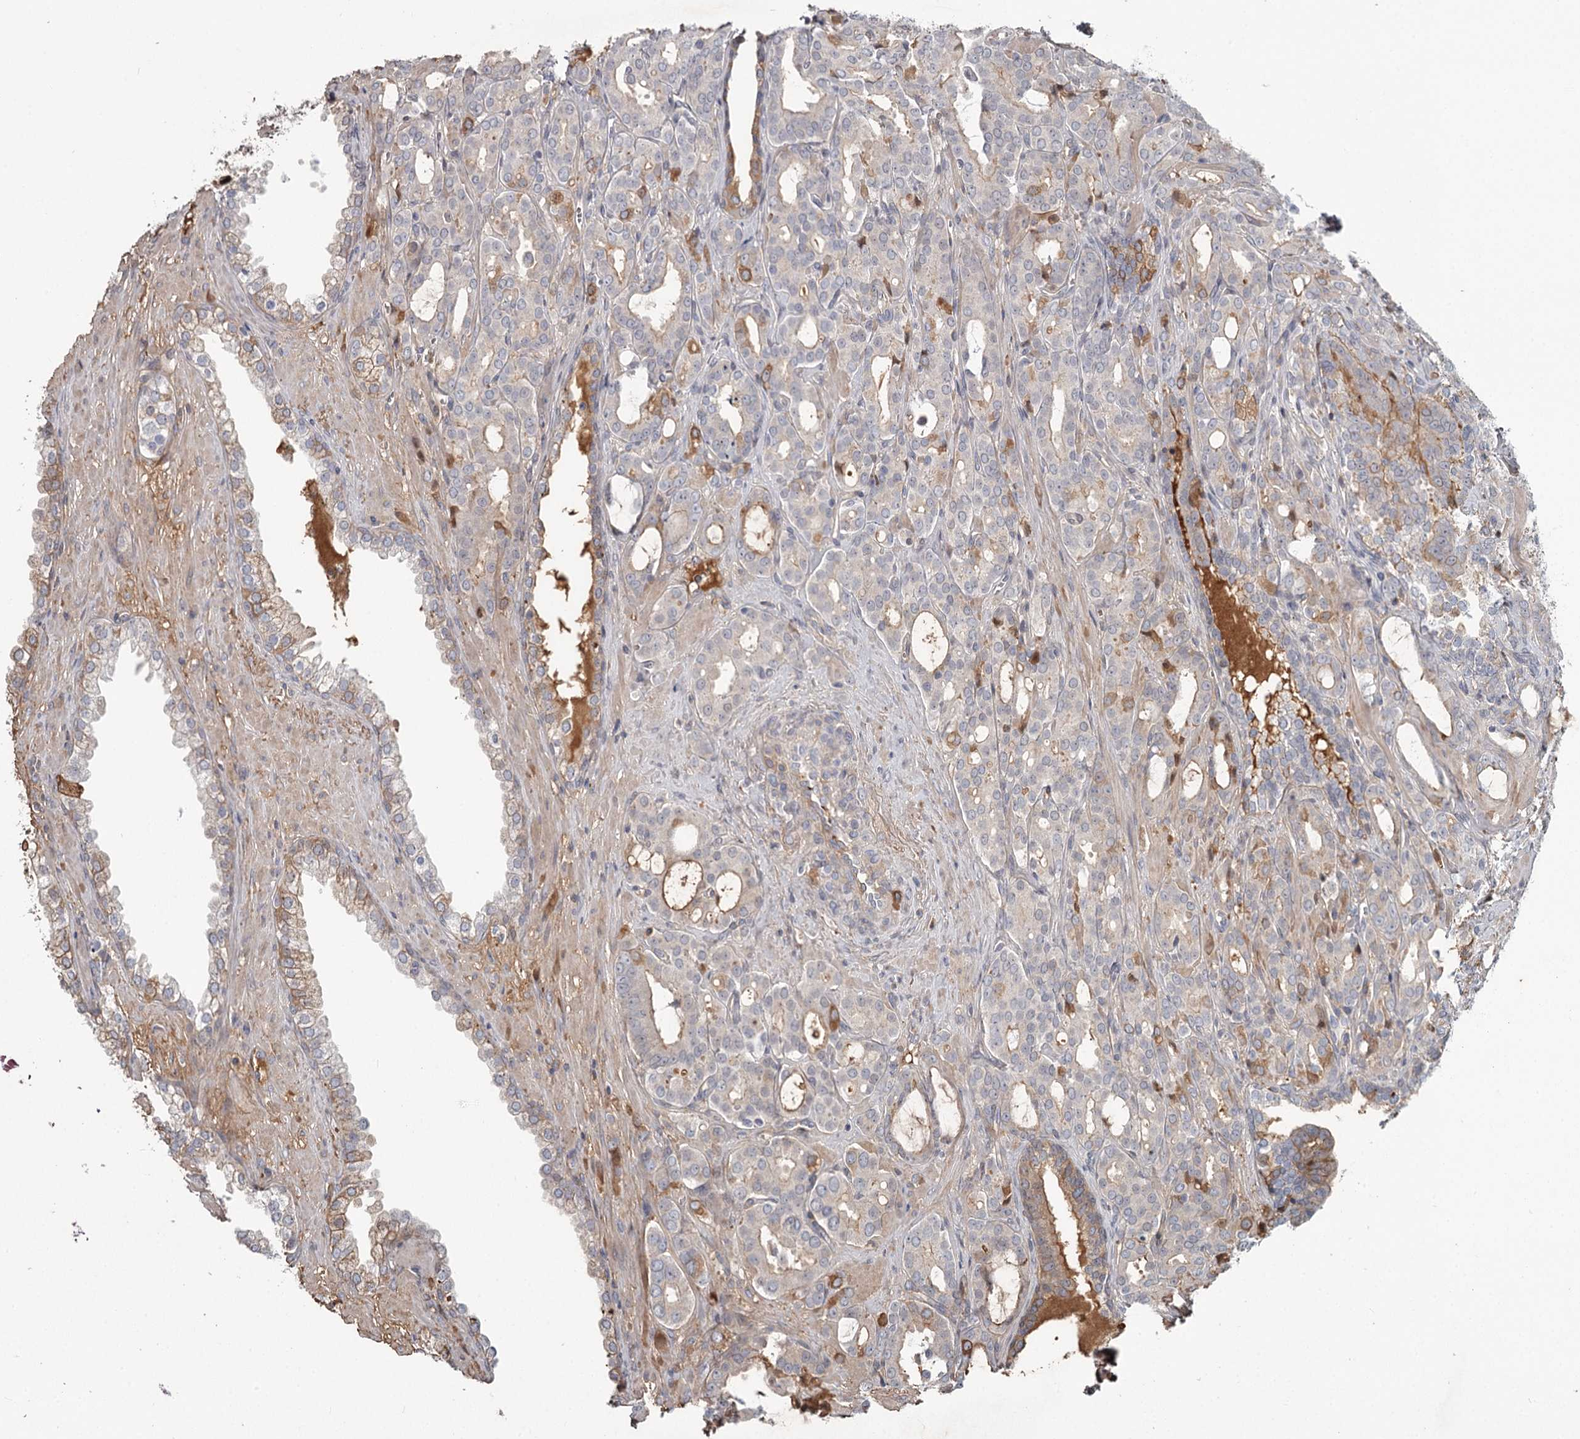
{"staining": {"intensity": "moderate", "quantity": "<25%", "location": "cytoplasmic/membranous"}, "tissue": "prostate cancer", "cell_type": "Tumor cells", "image_type": "cancer", "snomed": [{"axis": "morphology", "description": "Adenocarcinoma, High grade"}, {"axis": "topography", "description": "Prostate"}], "caption": "Immunohistochemistry (IHC) staining of prostate cancer, which demonstrates low levels of moderate cytoplasmic/membranous expression in about <25% of tumor cells indicating moderate cytoplasmic/membranous protein staining. The staining was performed using DAB (brown) for protein detection and nuclei were counterstained in hematoxylin (blue).", "gene": "DHRS9", "patient": {"sex": "male", "age": 72}}